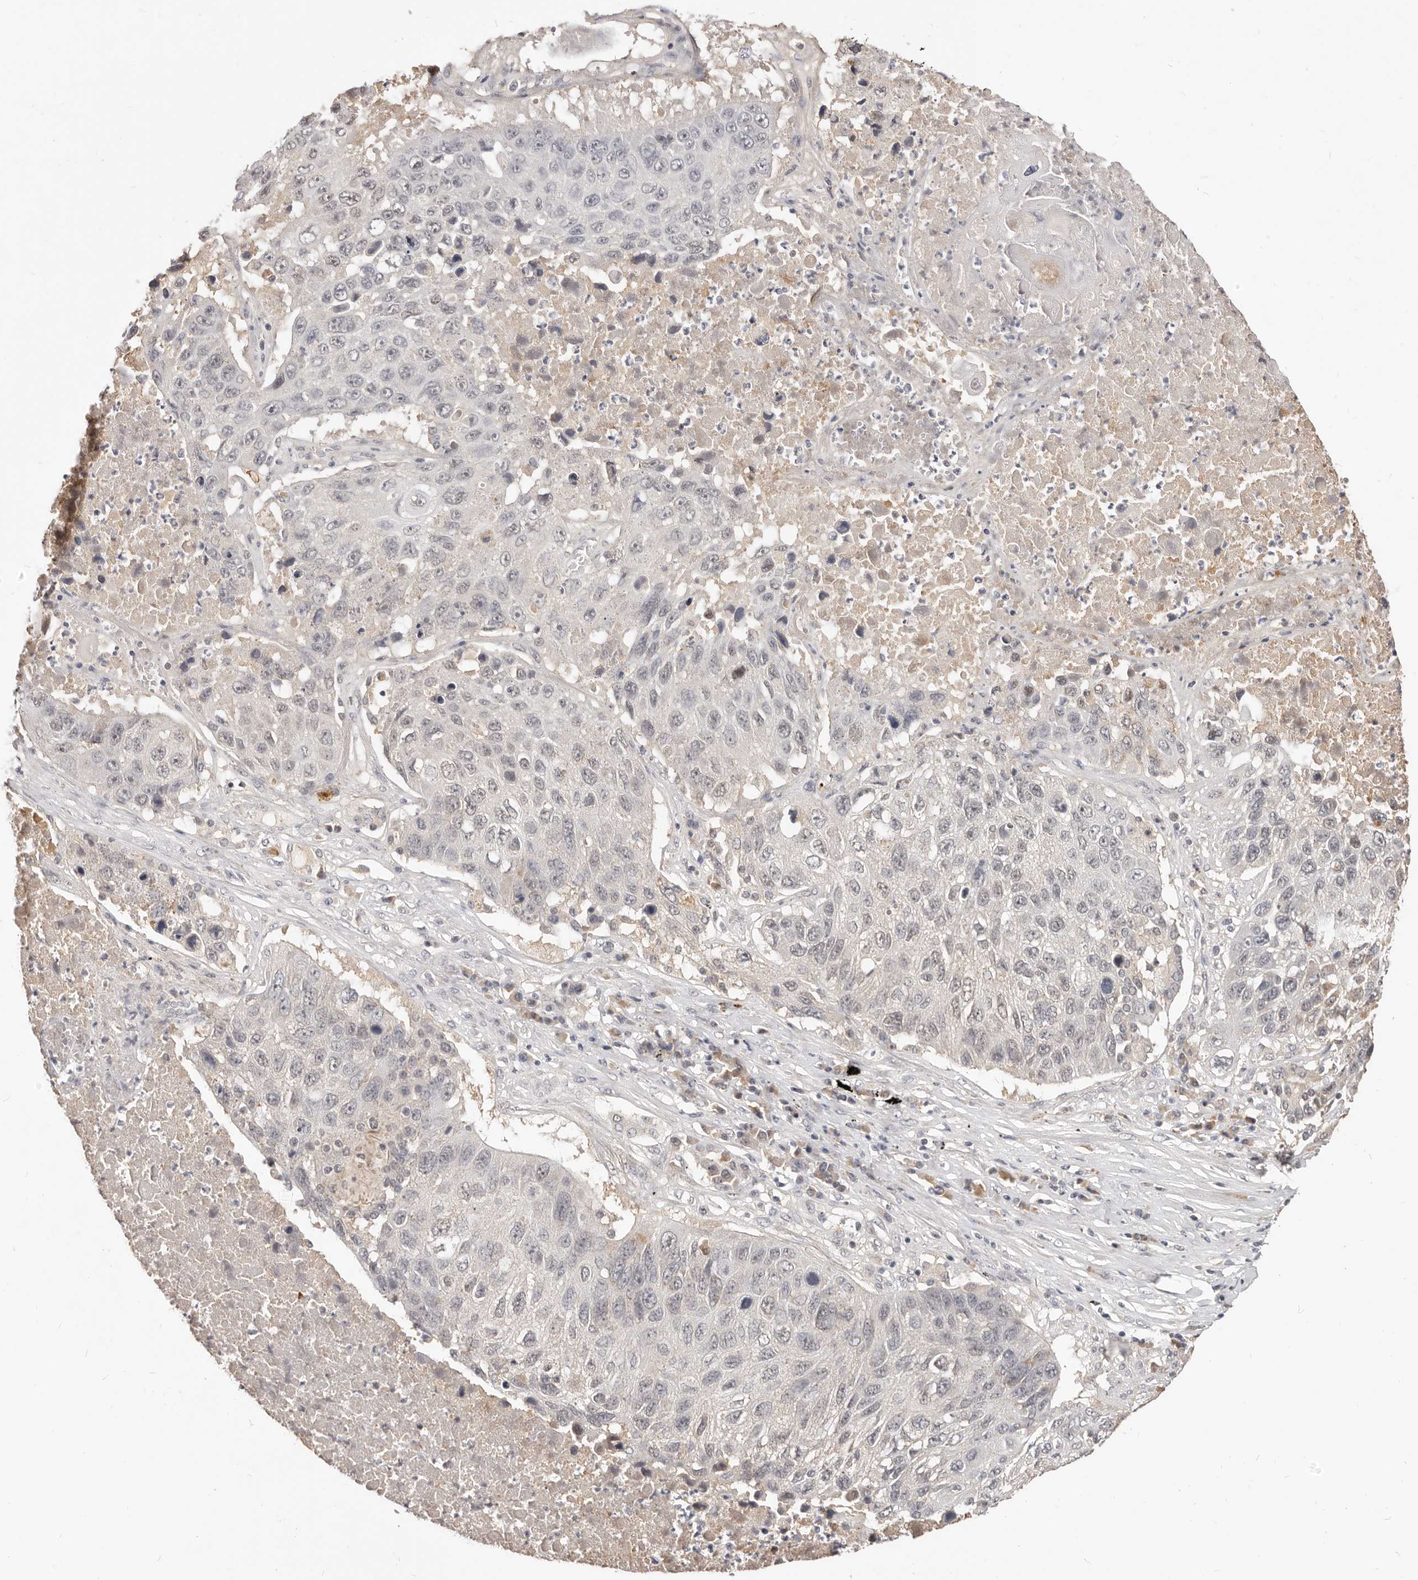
{"staining": {"intensity": "negative", "quantity": "none", "location": "none"}, "tissue": "lung cancer", "cell_type": "Tumor cells", "image_type": "cancer", "snomed": [{"axis": "morphology", "description": "Squamous cell carcinoma, NOS"}, {"axis": "topography", "description": "Lung"}], "caption": "This is an immunohistochemistry photomicrograph of lung squamous cell carcinoma. There is no positivity in tumor cells.", "gene": "TSPAN13", "patient": {"sex": "male", "age": 61}}